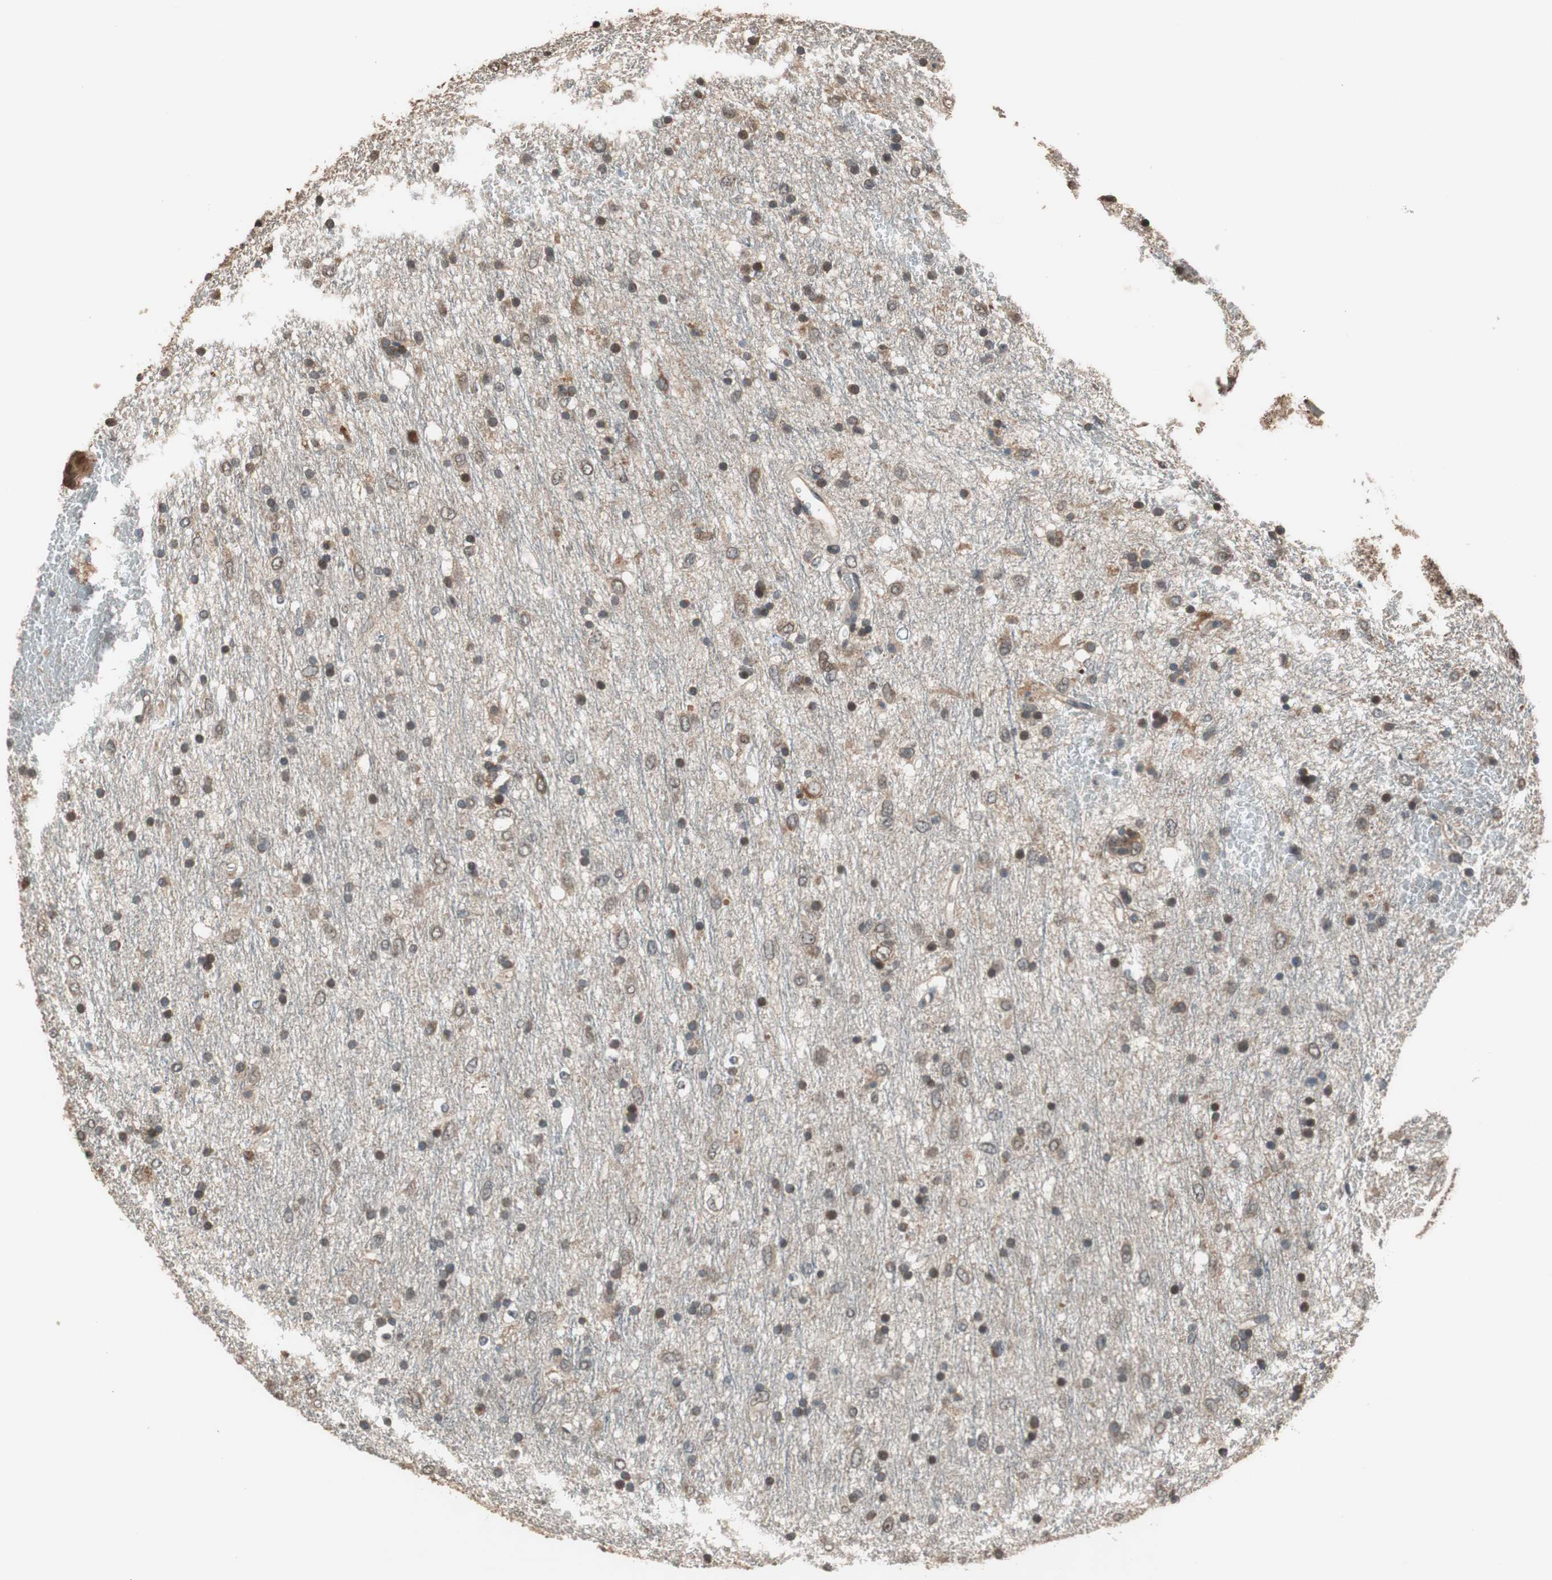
{"staining": {"intensity": "moderate", "quantity": "25%-75%", "location": "cytoplasmic/membranous,nuclear"}, "tissue": "glioma", "cell_type": "Tumor cells", "image_type": "cancer", "snomed": [{"axis": "morphology", "description": "Glioma, malignant, Low grade"}, {"axis": "topography", "description": "Brain"}], "caption": "Immunohistochemical staining of human glioma displays moderate cytoplasmic/membranous and nuclear protein expression in about 25%-75% of tumor cells.", "gene": "TMEM230", "patient": {"sex": "male", "age": 77}}